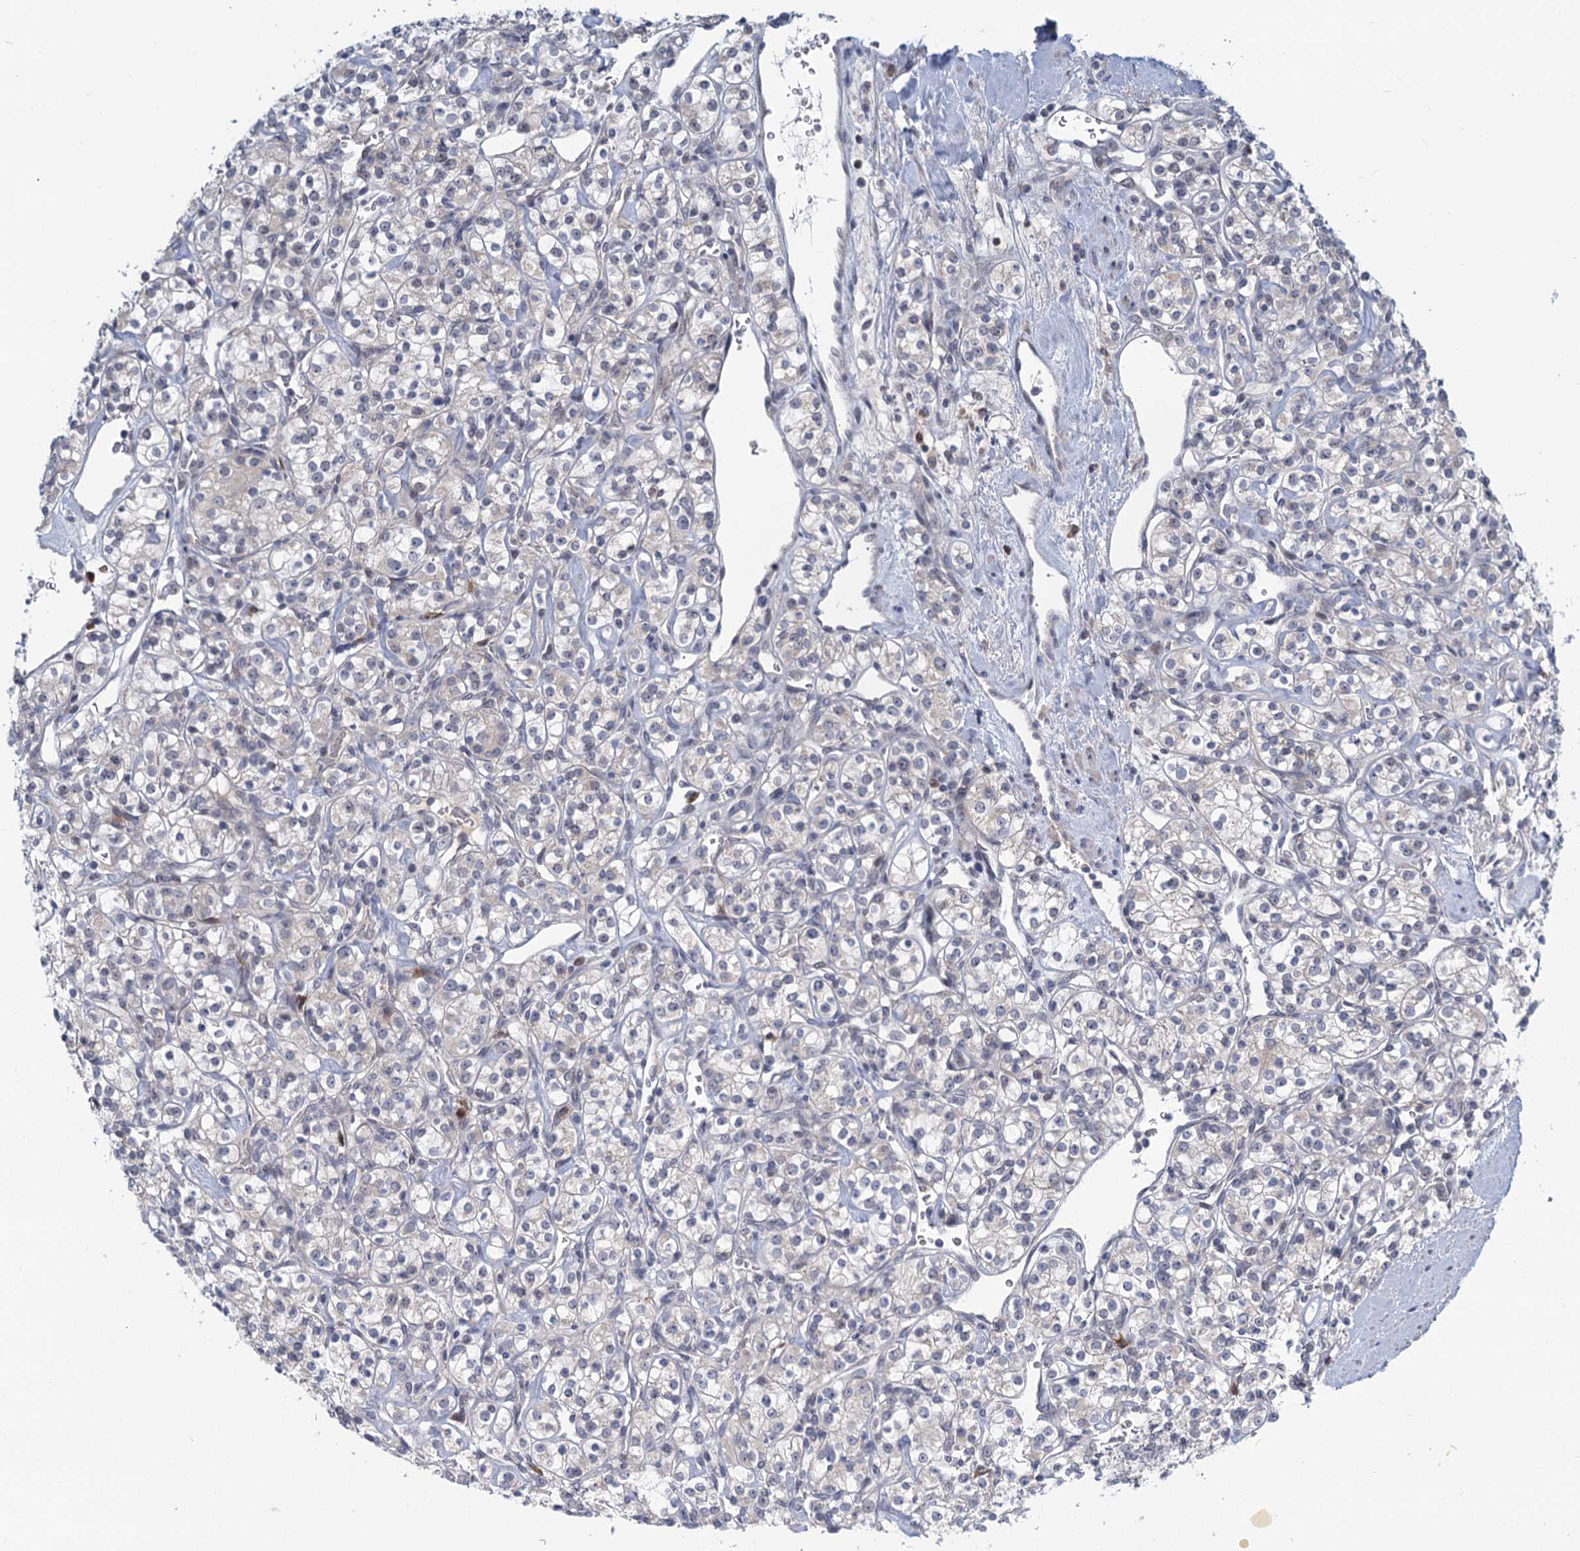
{"staining": {"intensity": "negative", "quantity": "none", "location": "none"}, "tissue": "renal cancer", "cell_type": "Tumor cells", "image_type": "cancer", "snomed": [{"axis": "morphology", "description": "Adenocarcinoma, NOS"}, {"axis": "topography", "description": "Kidney"}], "caption": "A histopathology image of human renal adenocarcinoma is negative for staining in tumor cells.", "gene": "STAP1", "patient": {"sex": "male", "age": 77}}